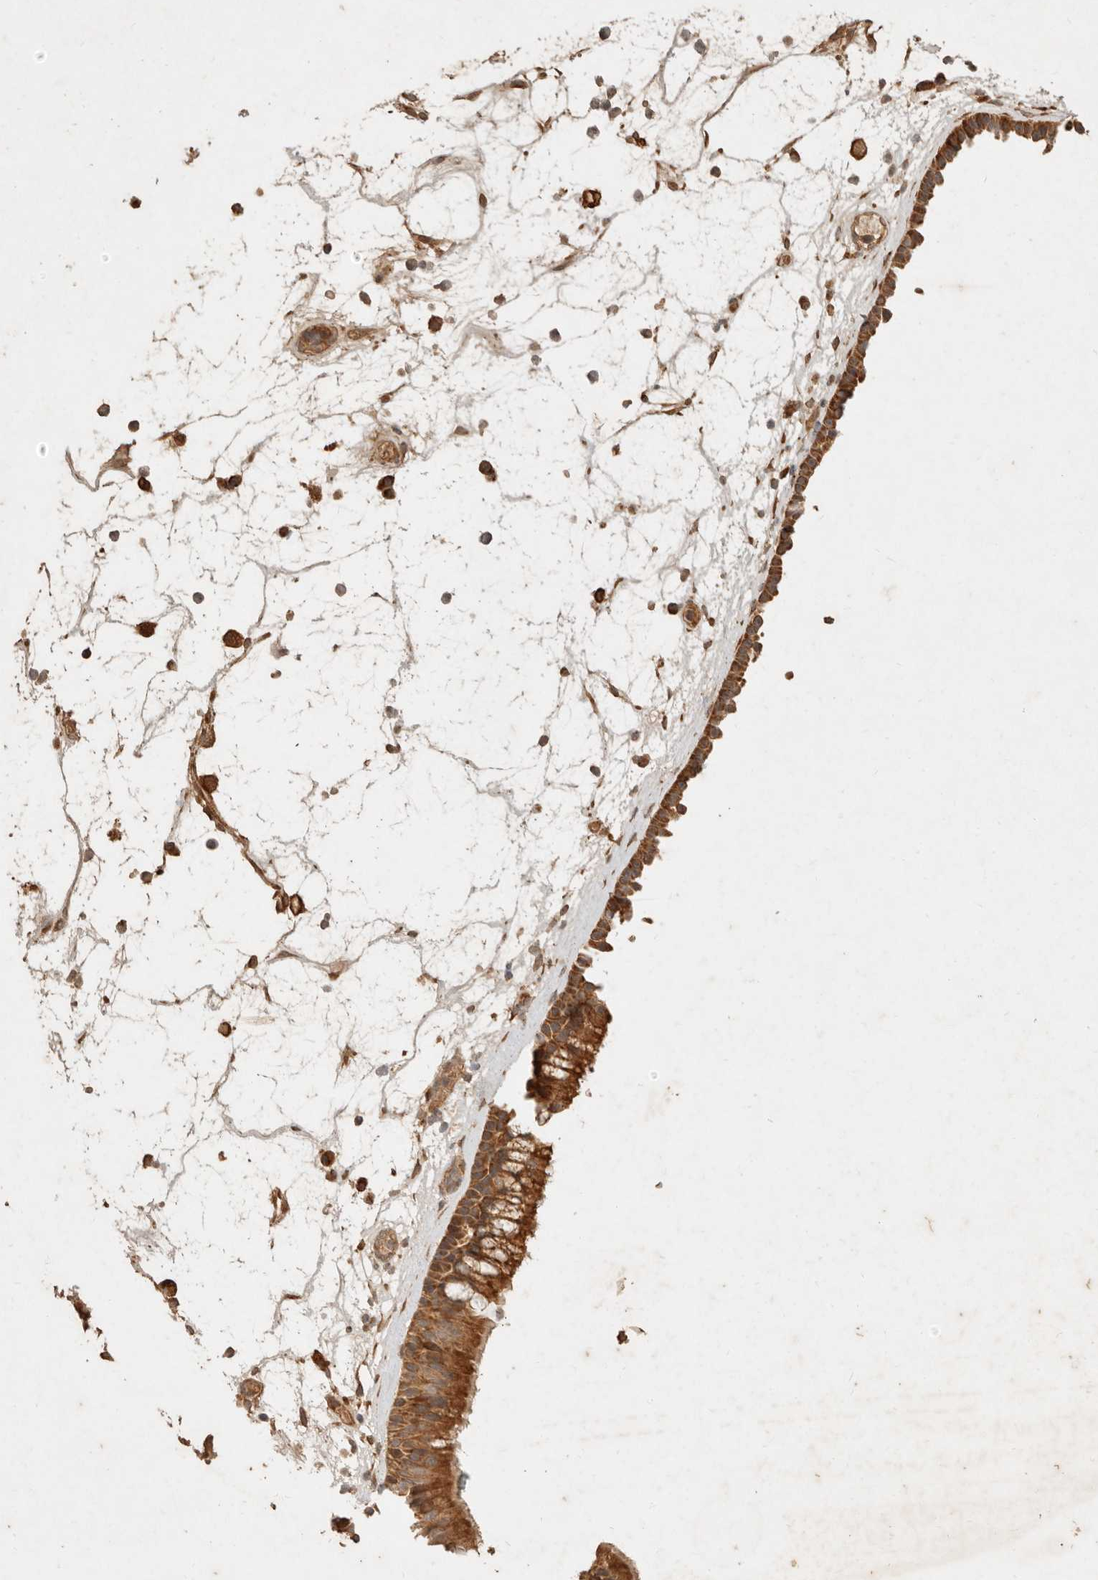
{"staining": {"intensity": "strong", "quantity": ">75%", "location": "cytoplasmic/membranous"}, "tissue": "nasopharynx", "cell_type": "Respiratory epithelial cells", "image_type": "normal", "snomed": [{"axis": "morphology", "description": "Normal tissue, NOS"}, {"axis": "morphology", "description": "Inflammation, NOS"}, {"axis": "morphology", "description": "Malignant melanoma, Metastatic site"}, {"axis": "topography", "description": "Nasopharynx"}], "caption": "The immunohistochemical stain labels strong cytoplasmic/membranous staining in respiratory epithelial cells of benign nasopharynx. (IHC, brightfield microscopy, high magnification).", "gene": "CLEC4C", "patient": {"sex": "male", "age": 70}}